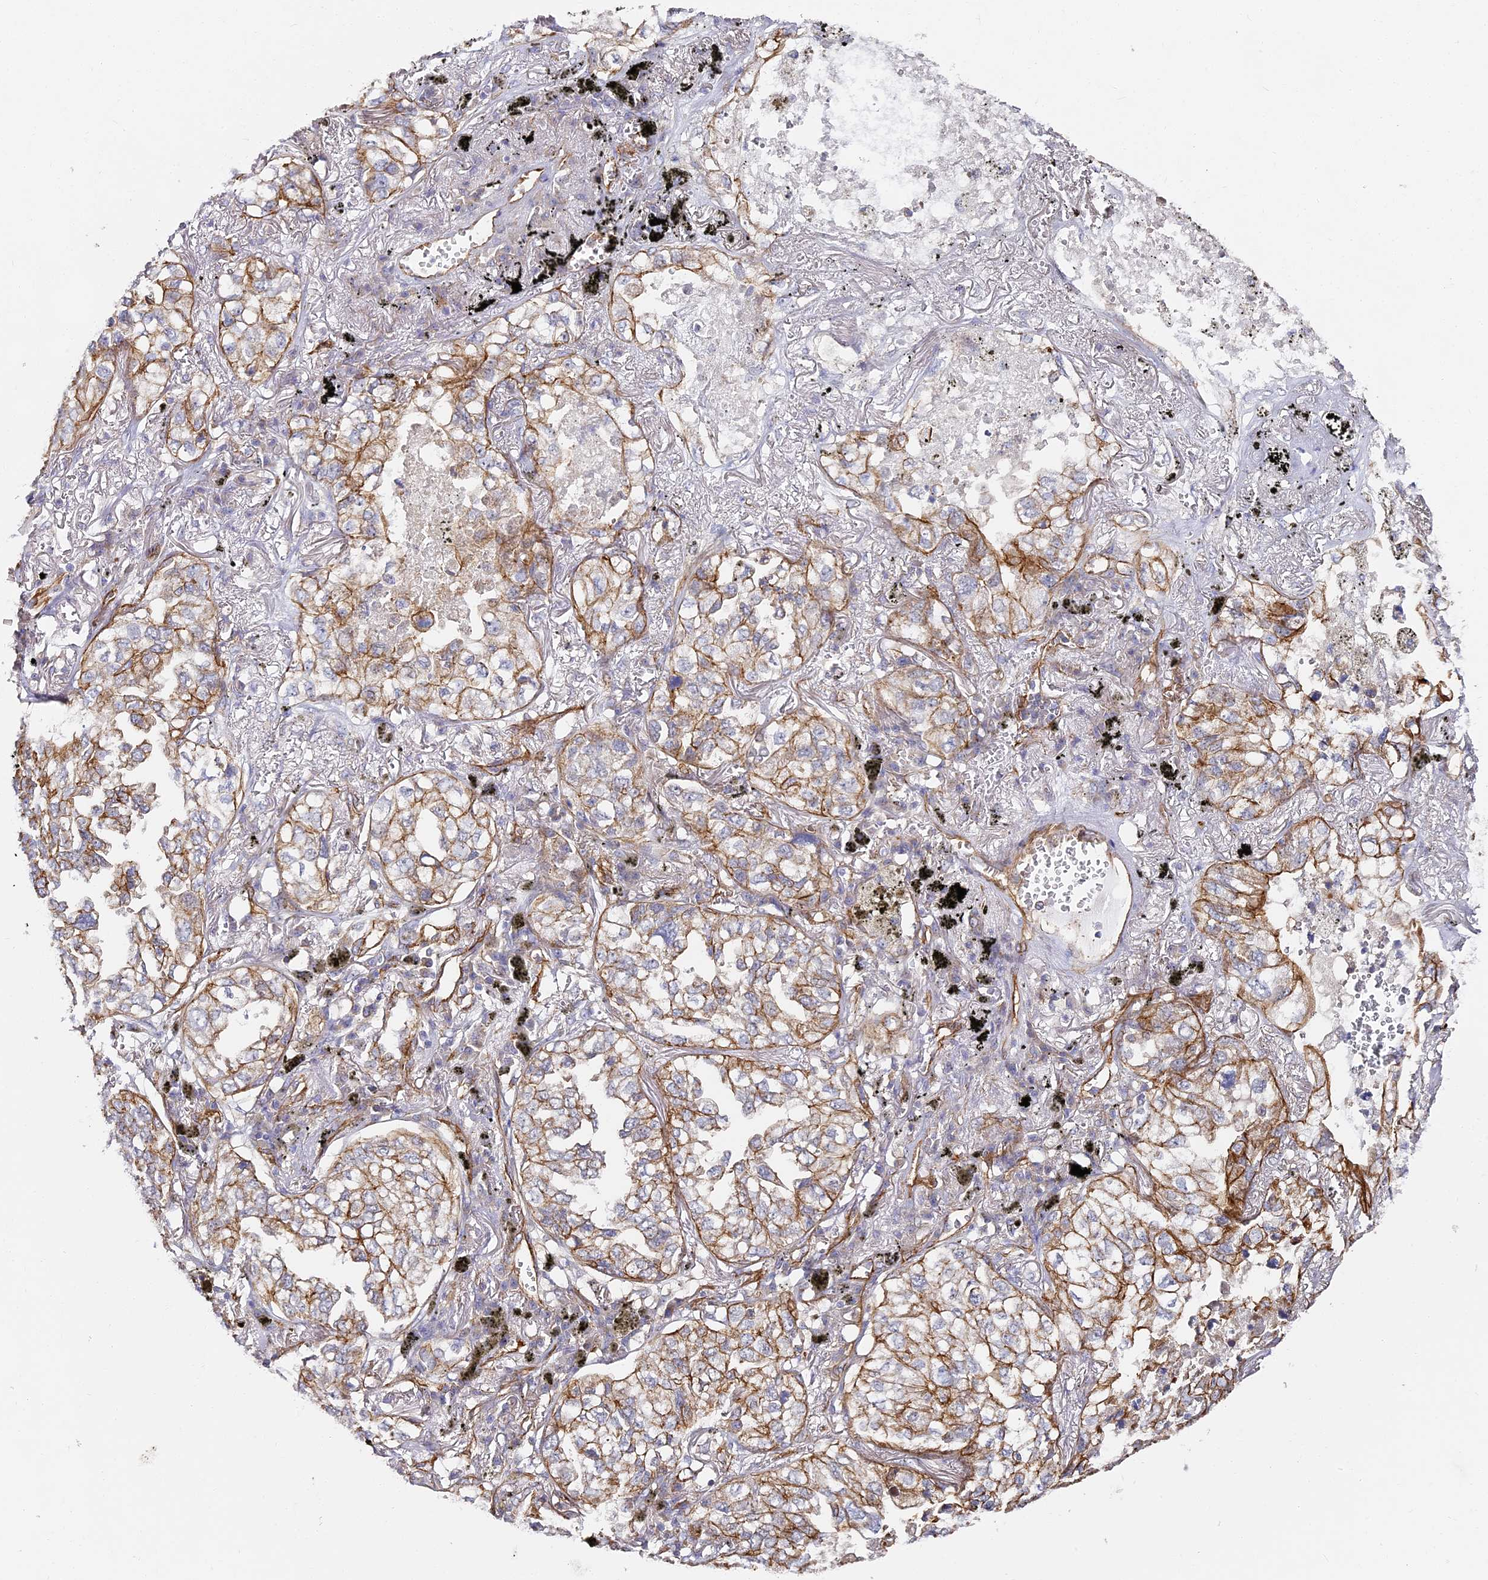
{"staining": {"intensity": "moderate", "quantity": ">75%", "location": "cytoplasmic/membranous"}, "tissue": "lung cancer", "cell_type": "Tumor cells", "image_type": "cancer", "snomed": [{"axis": "morphology", "description": "Adenocarcinoma, NOS"}, {"axis": "topography", "description": "Lung"}], "caption": "Moderate cytoplasmic/membranous protein expression is present in about >75% of tumor cells in lung cancer.", "gene": "CCDC30", "patient": {"sex": "male", "age": 65}}